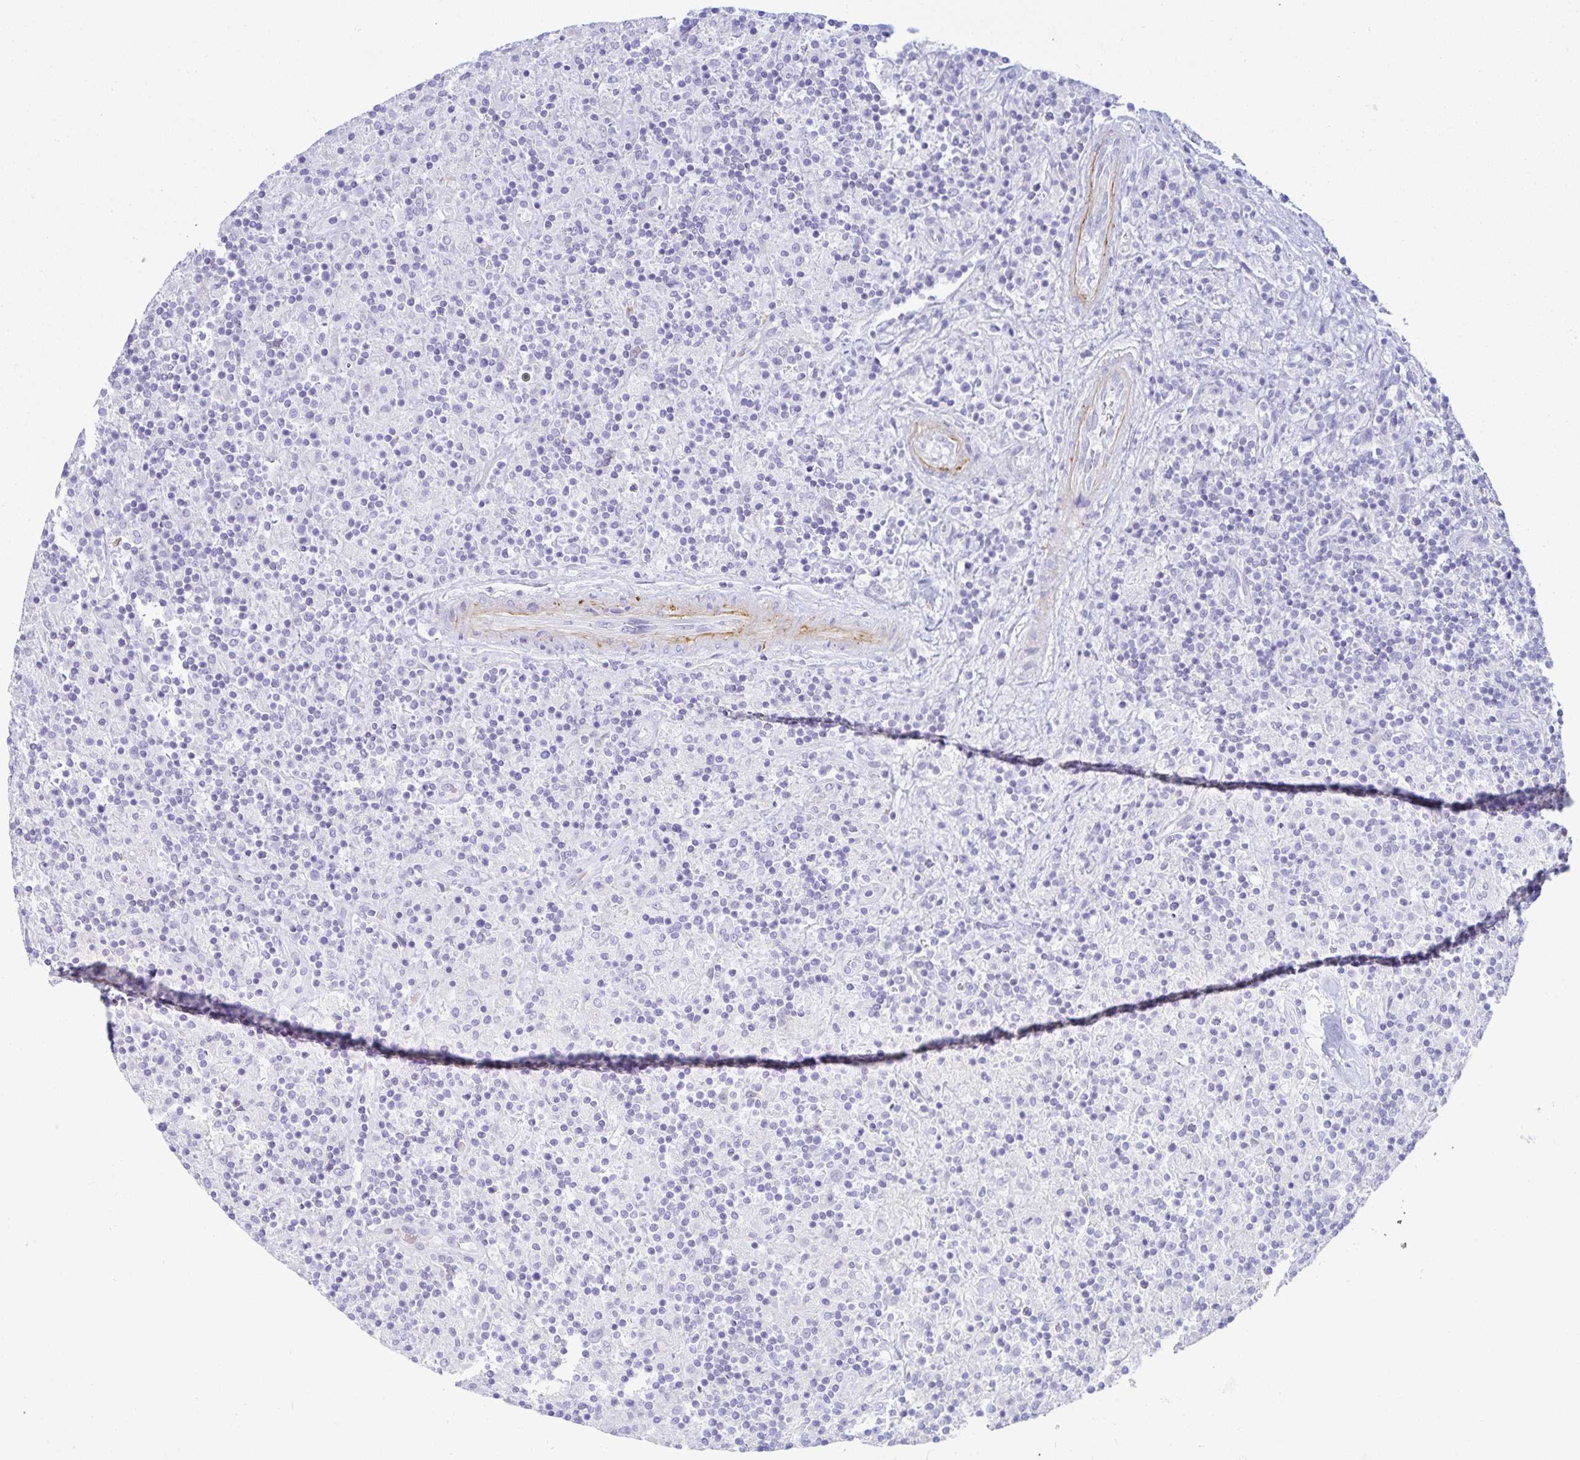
{"staining": {"intensity": "negative", "quantity": "none", "location": "none"}, "tissue": "lymphoma", "cell_type": "Tumor cells", "image_type": "cancer", "snomed": [{"axis": "morphology", "description": "Hodgkin's disease, NOS"}, {"axis": "topography", "description": "Lymph node"}], "caption": "Immunohistochemical staining of Hodgkin's disease reveals no significant expression in tumor cells.", "gene": "MON2", "patient": {"sex": "male", "age": 70}}